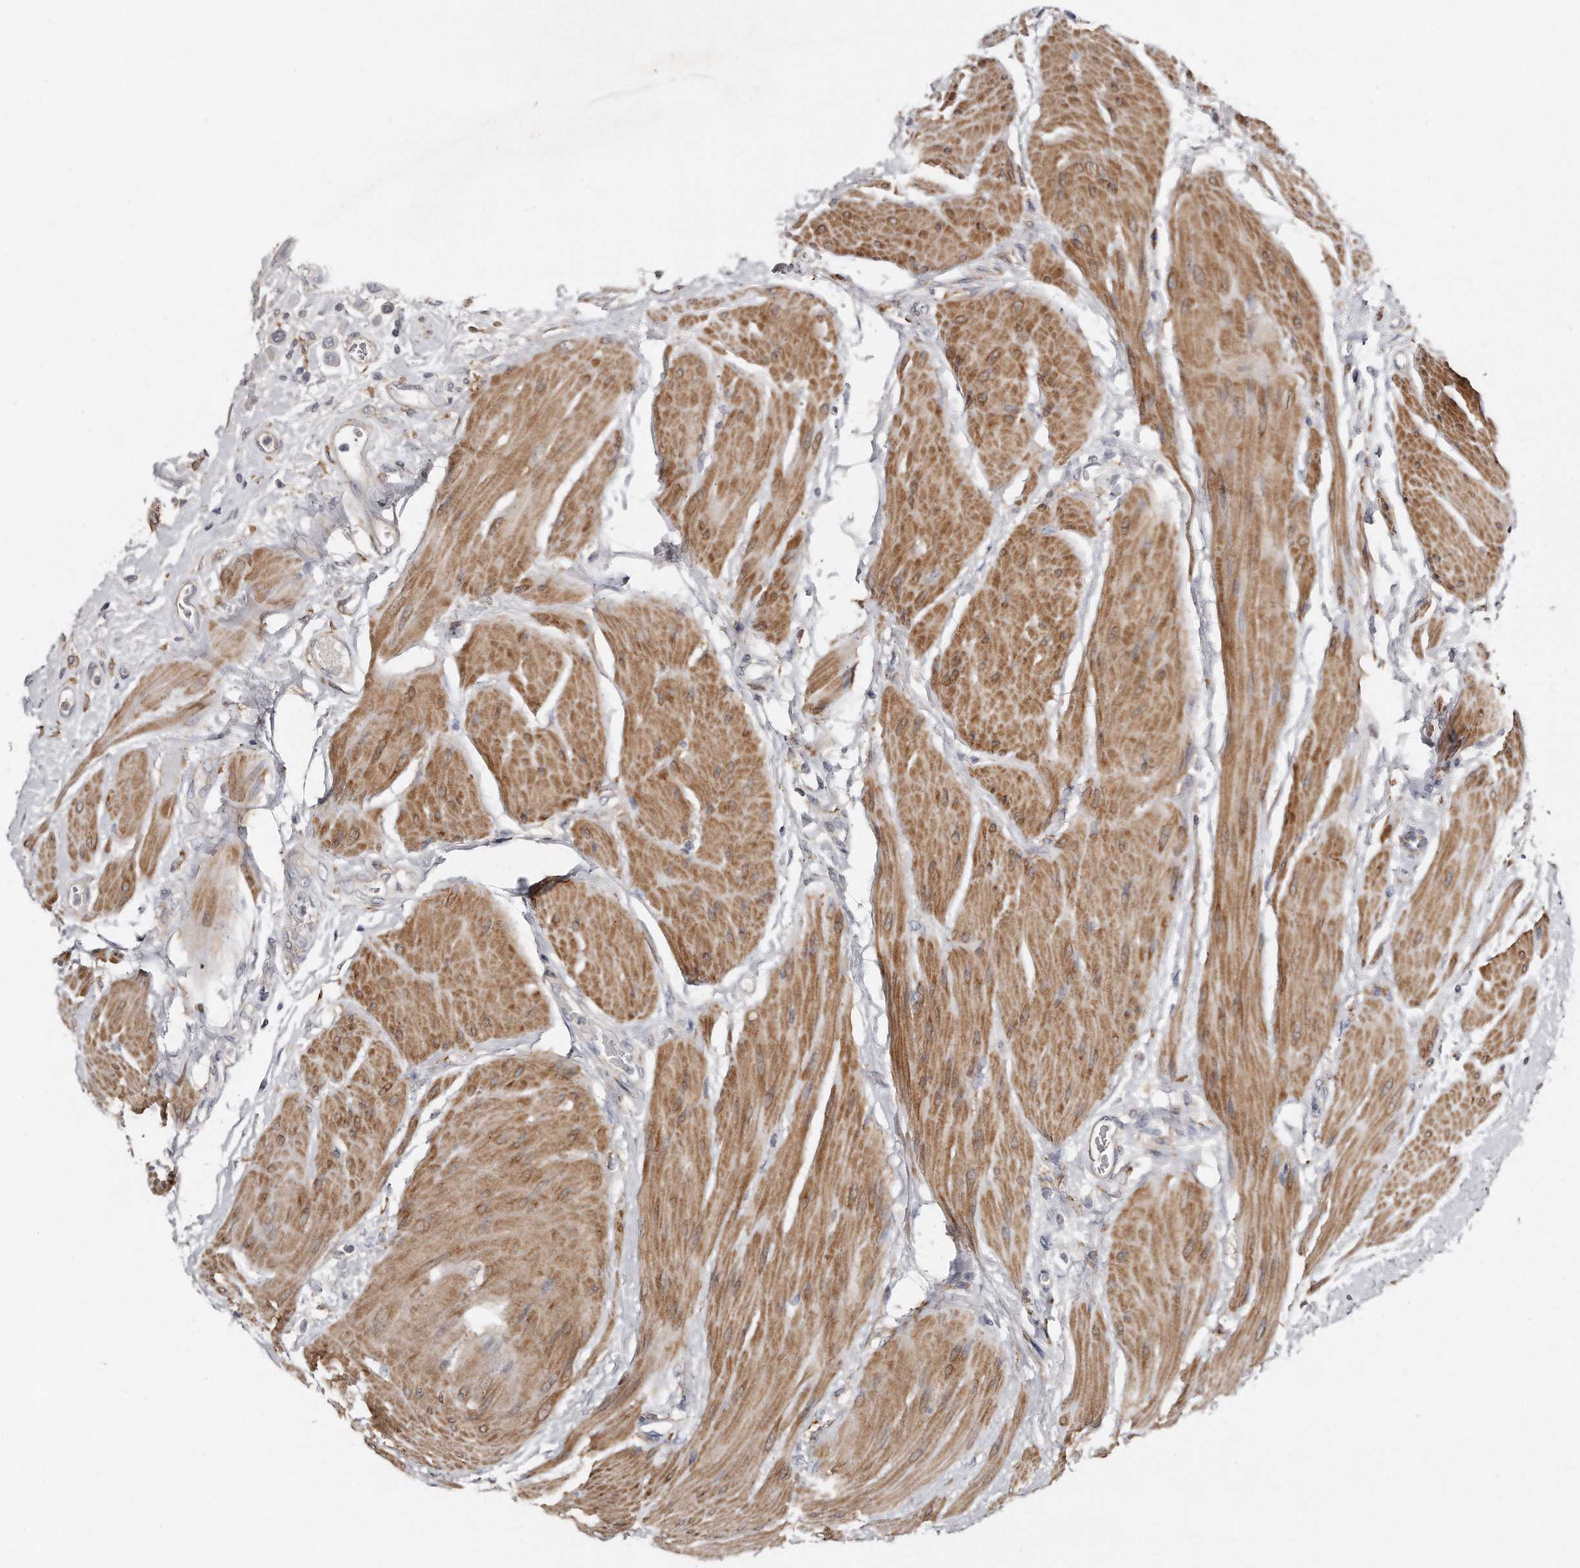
{"staining": {"intensity": "negative", "quantity": "none", "location": "none"}, "tissue": "urothelial cancer", "cell_type": "Tumor cells", "image_type": "cancer", "snomed": [{"axis": "morphology", "description": "Urothelial carcinoma, High grade"}, {"axis": "topography", "description": "Urinary bladder"}], "caption": "Immunohistochemistry photomicrograph of neoplastic tissue: urothelial cancer stained with DAB demonstrates no significant protein positivity in tumor cells.", "gene": "LMOD1", "patient": {"sex": "male", "age": 50}}